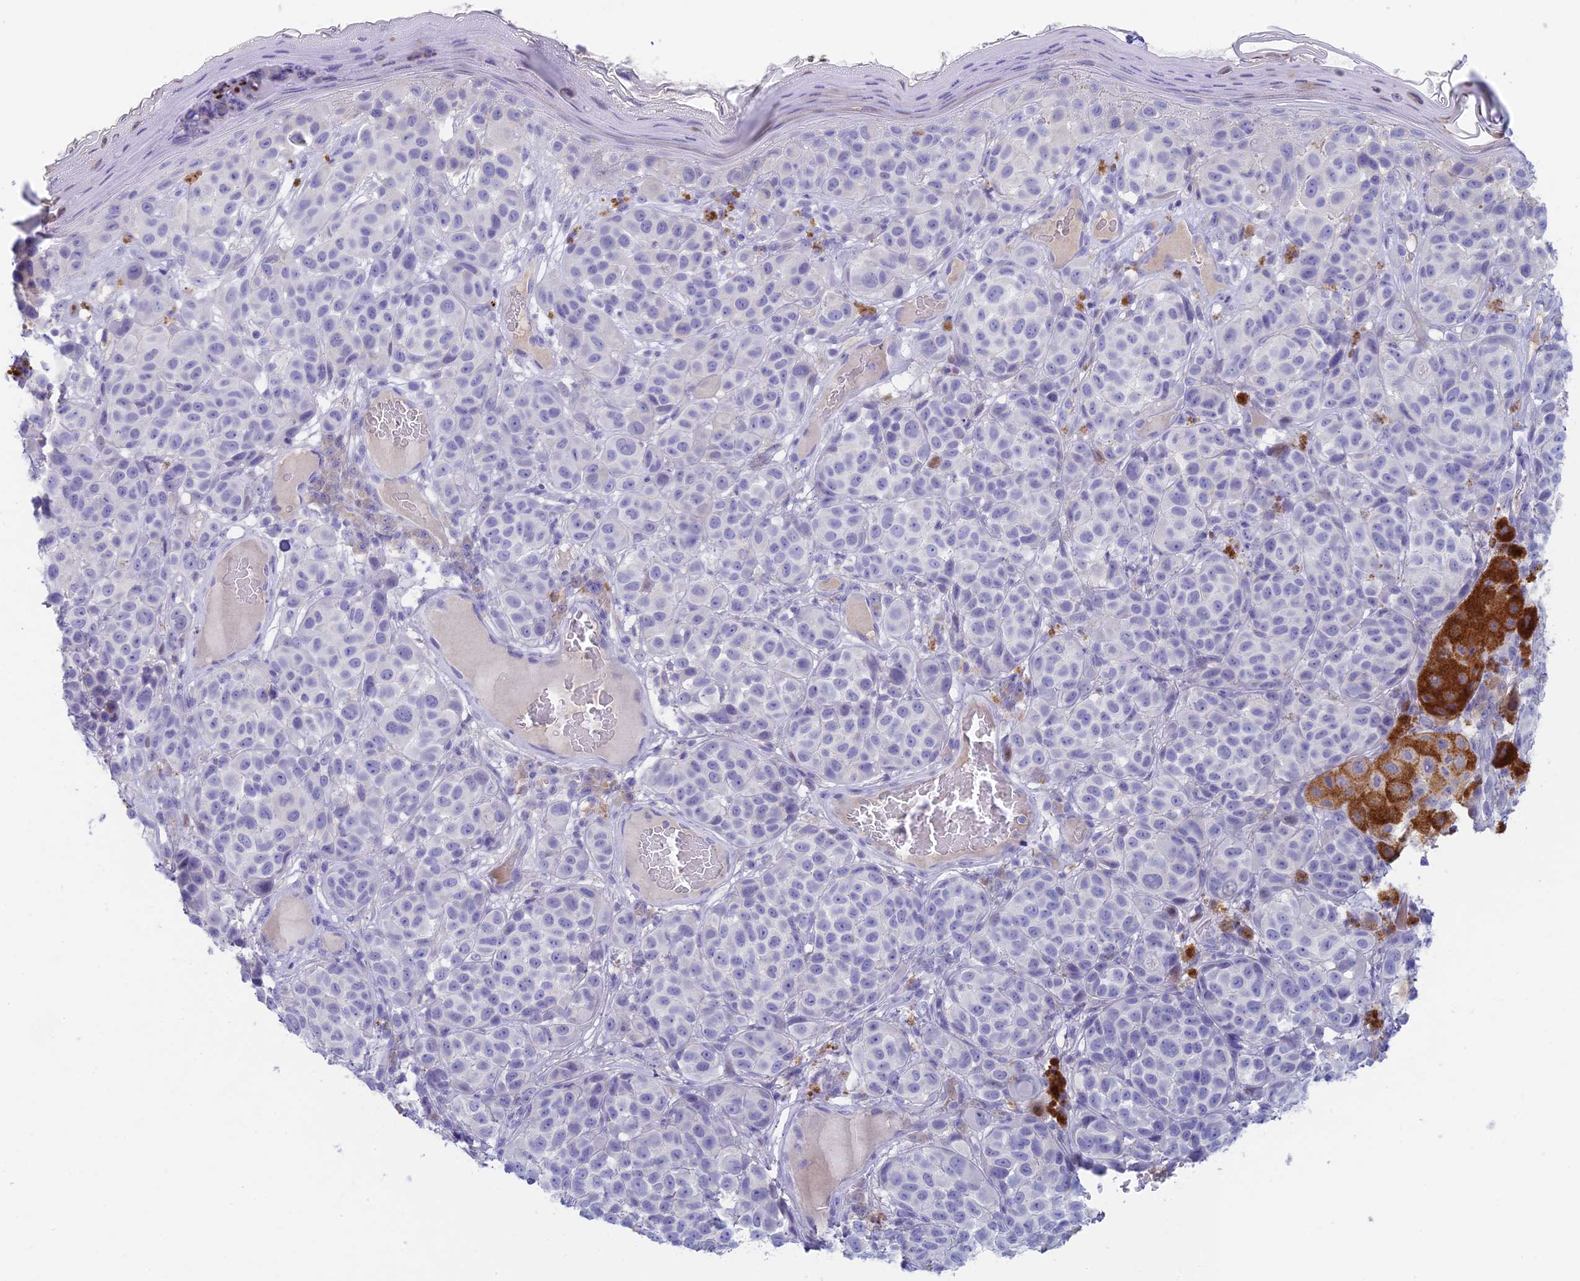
{"staining": {"intensity": "negative", "quantity": "none", "location": "none"}, "tissue": "melanoma", "cell_type": "Tumor cells", "image_type": "cancer", "snomed": [{"axis": "morphology", "description": "Malignant melanoma, NOS"}, {"axis": "topography", "description": "Skin"}], "caption": "The image displays no staining of tumor cells in malignant melanoma.", "gene": "REXO5", "patient": {"sex": "male", "age": 38}}